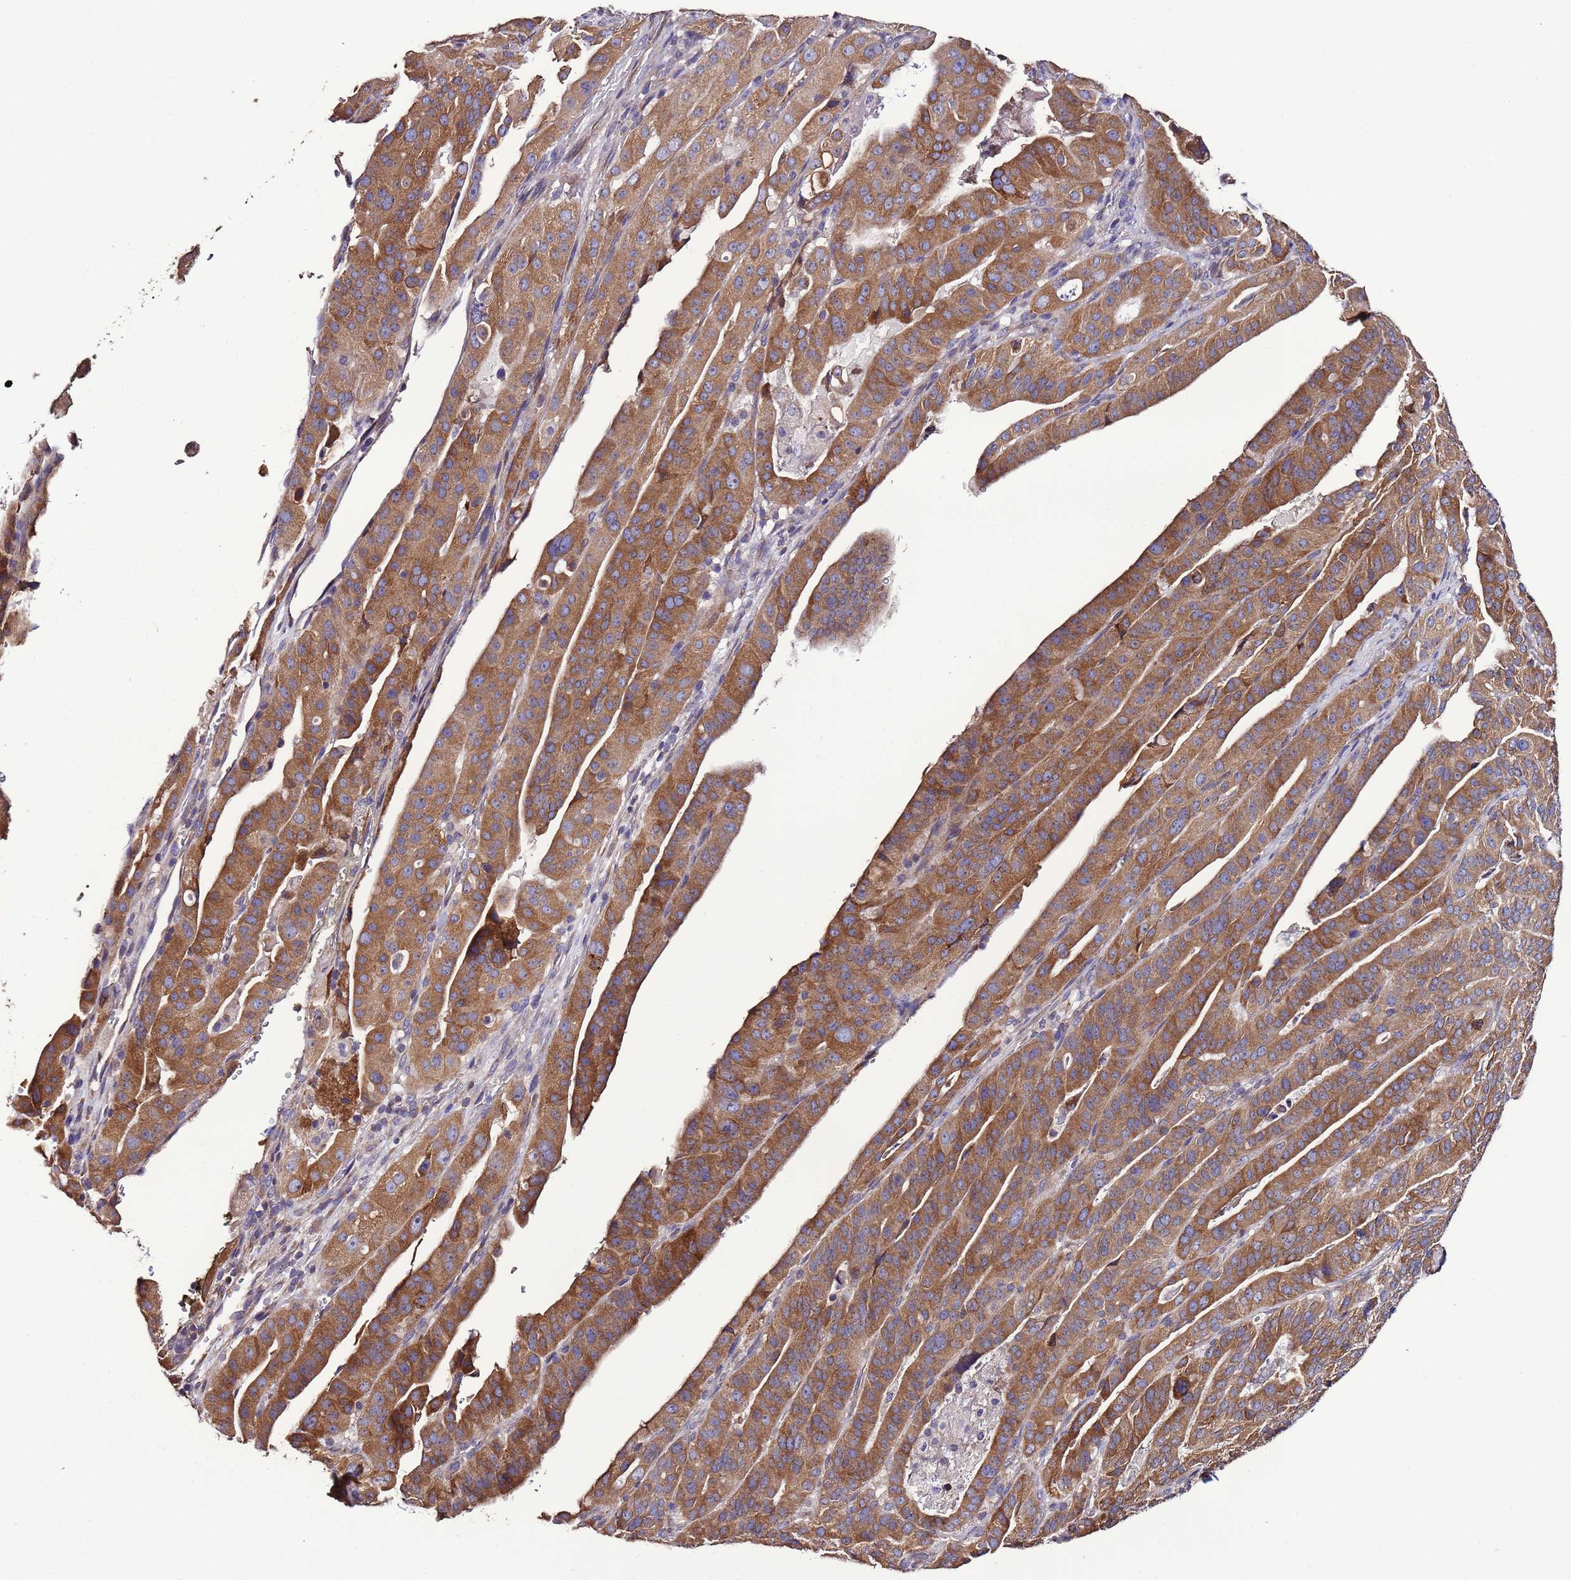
{"staining": {"intensity": "strong", "quantity": ">75%", "location": "cytoplasmic/membranous"}, "tissue": "stomach cancer", "cell_type": "Tumor cells", "image_type": "cancer", "snomed": [{"axis": "morphology", "description": "Adenocarcinoma, NOS"}, {"axis": "topography", "description": "Stomach"}], "caption": "This is an image of IHC staining of stomach adenocarcinoma, which shows strong staining in the cytoplasmic/membranous of tumor cells.", "gene": "SLC41A3", "patient": {"sex": "male", "age": 48}}